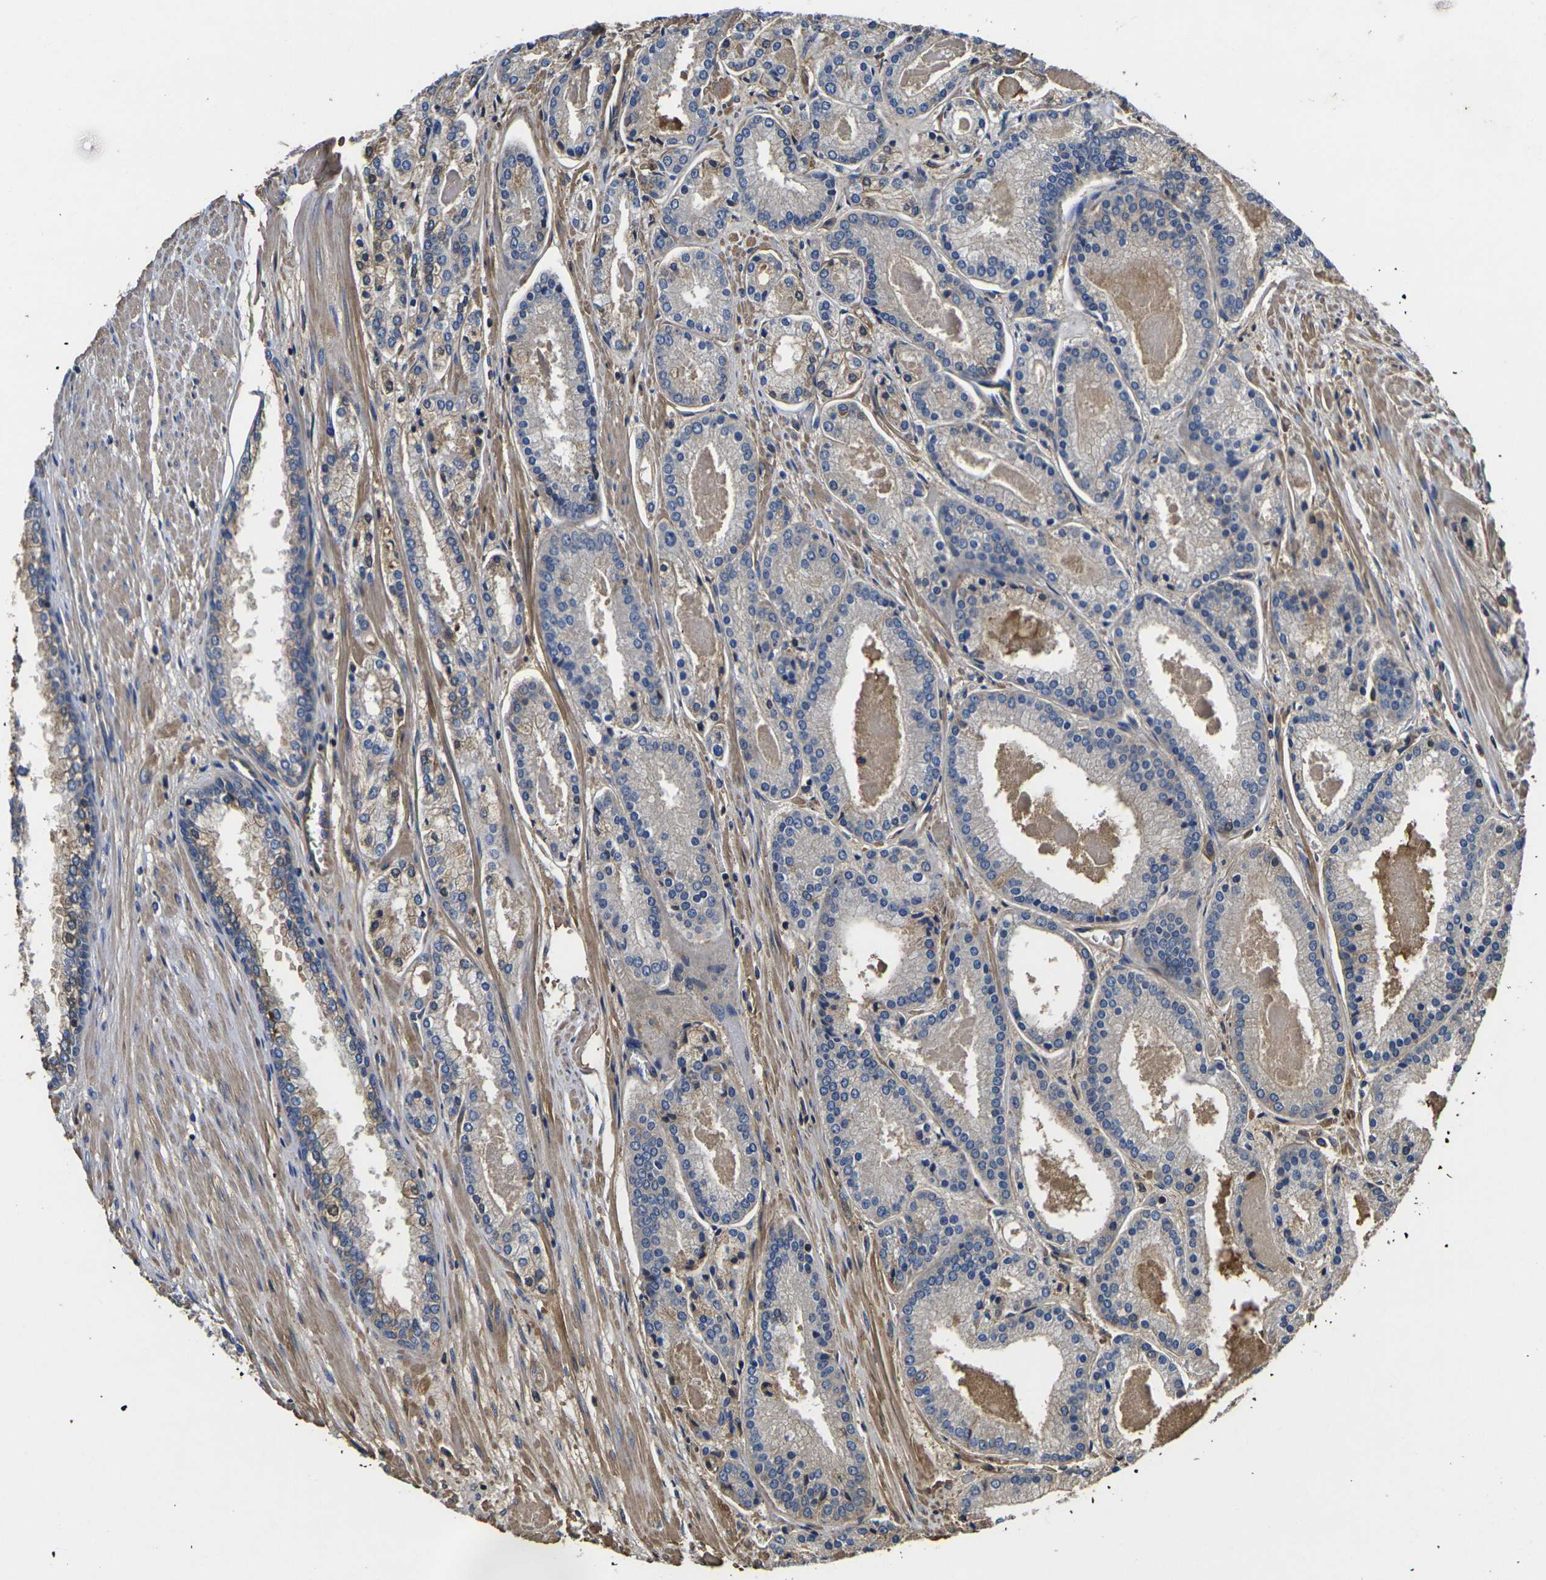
{"staining": {"intensity": "weak", "quantity": "<25%", "location": "cytoplasmic/membranous"}, "tissue": "prostate cancer", "cell_type": "Tumor cells", "image_type": "cancer", "snomed": [{"axis": "morphology", "description": "Adenocarcinoma, Low grade"}, {"axis": "topography", "description": "Prostate"}], "caption": "Tumor cells are negative for protein expression in human prostate low-grade adenocarcinoma.", "gene": "HSPG2", "patient": {"sex": "male", "age": 59}}